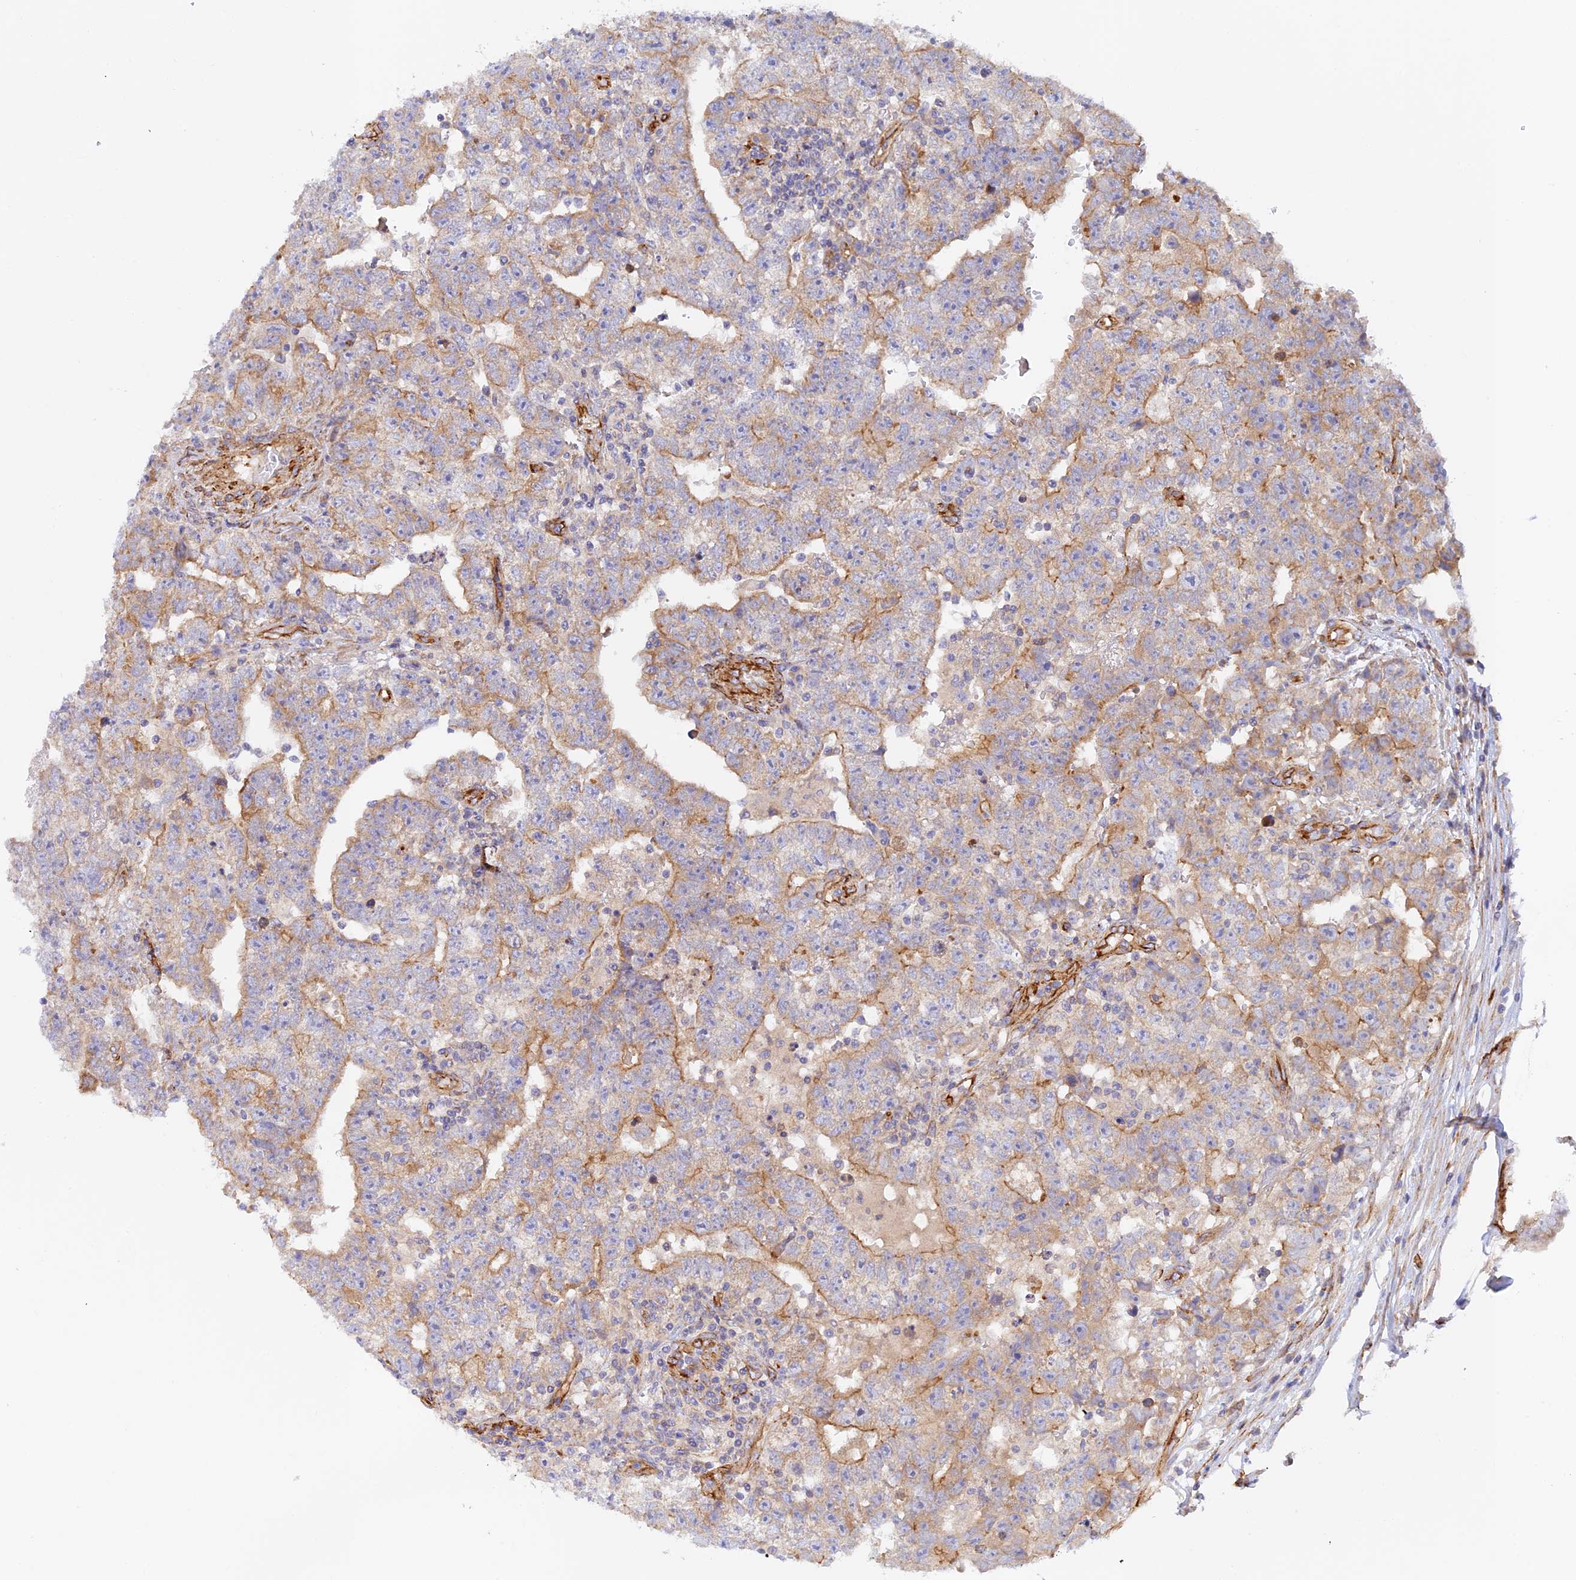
{"staining": {"intensity": "moderate", "quantity": "25%-75%", "location": "cytoplasmic/membranous"}, "tissue": "testis cancer", "cell_type": "Tumor cells", "image_type": "cancer", "snomed": [{"axis": "morphology", "description": "Carcinoma, Embryonal, NOS"}, {"axis": "topography", "description": "Testis"}], "caption": "A photomicrograph showing moderate cytoplasmic/membranous positivity in about 25%-75% of tumor cells in embryonal carcinoma (testis), as visualized by brown immunohistochemical staining.", "gene": "MYO9A", "patient": {"sex": "male", "age": 25}}